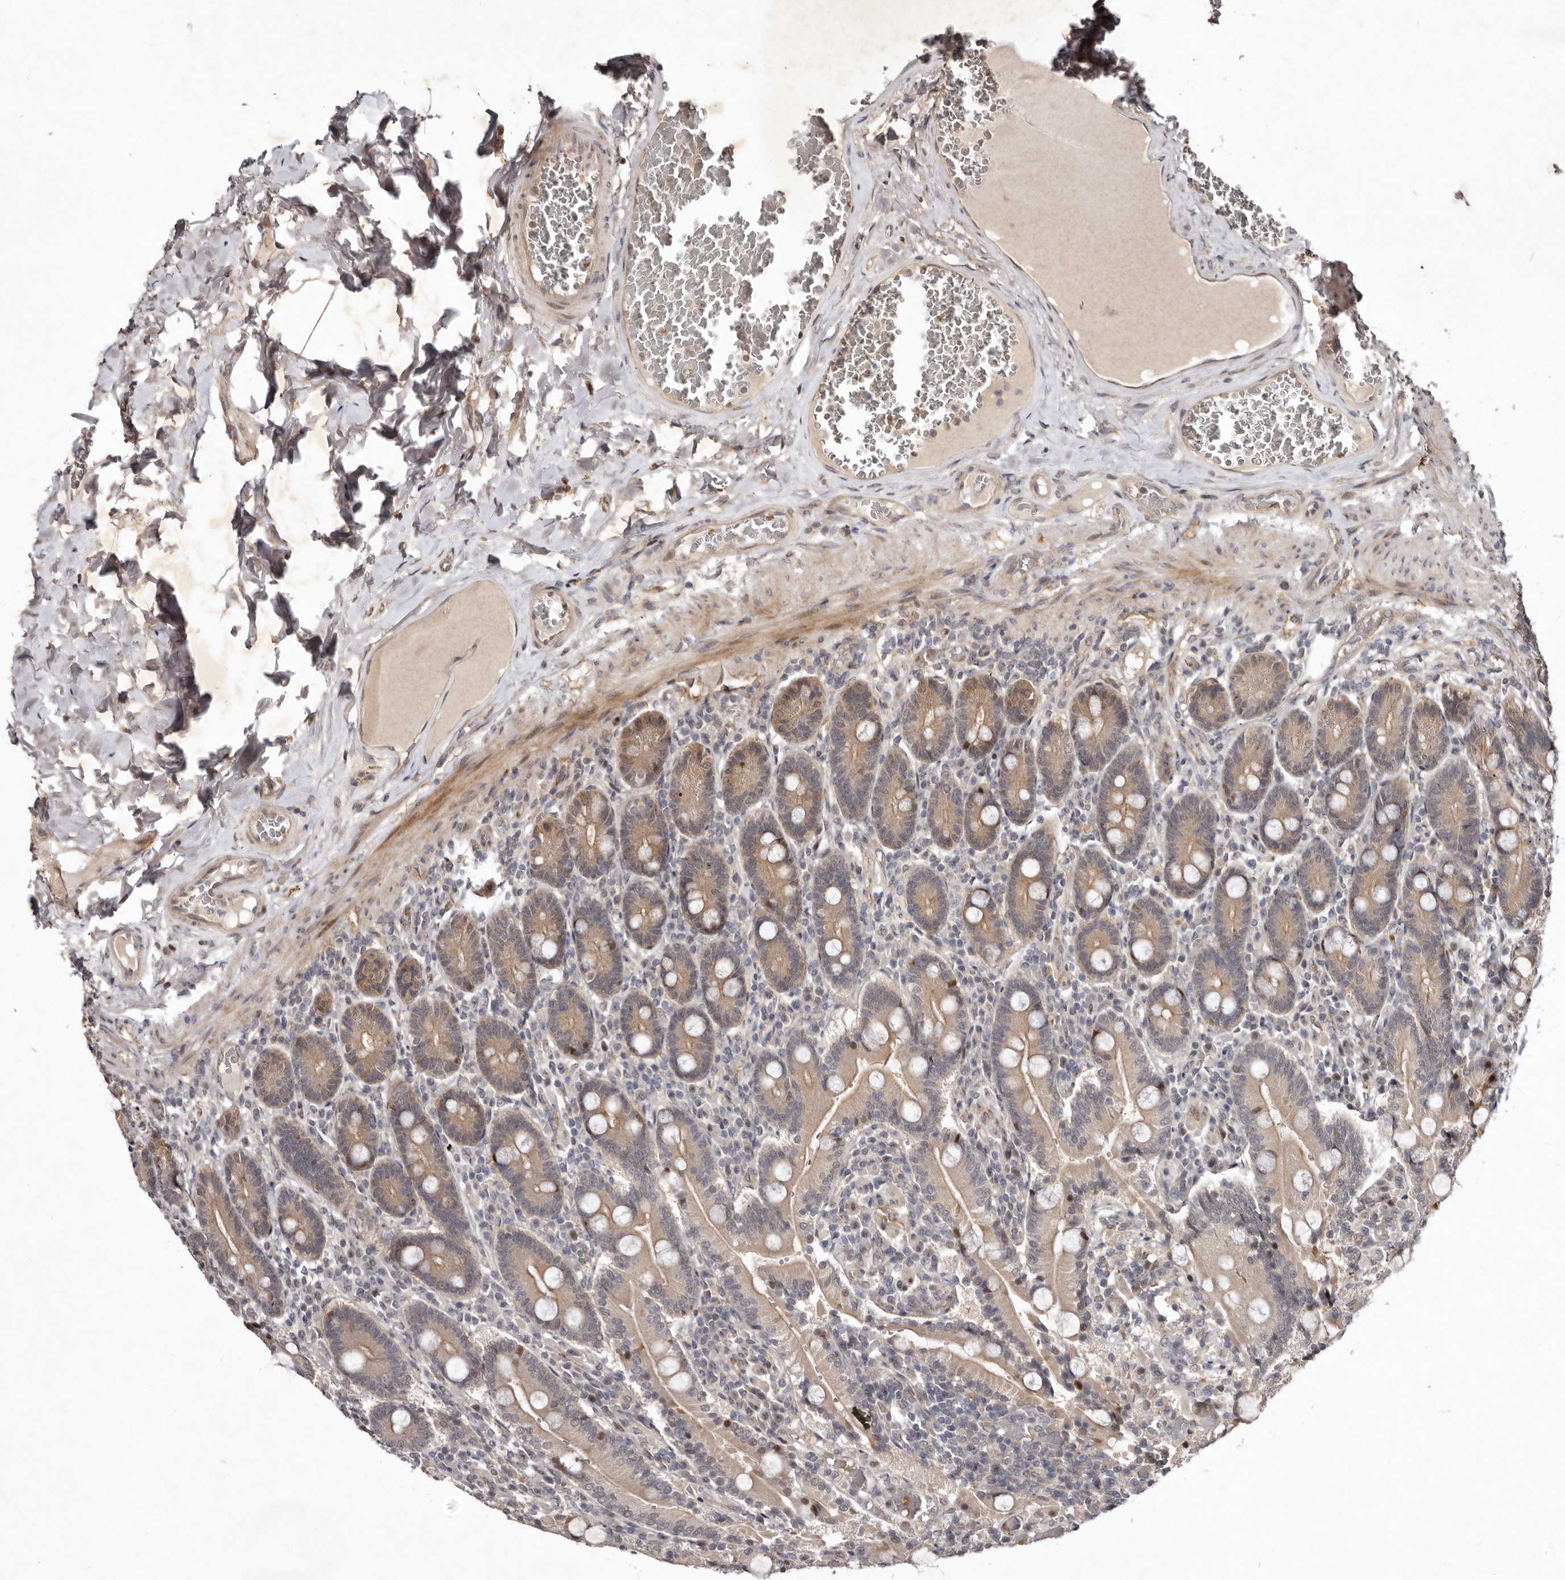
{"staining": {"intensity": "moderate", "quantity": ">75%", "location": "cytoplasmic/membranous,nuclear"}, "tissue": "duodenum", "cell_type": "Glandular cells", "image_type": "normal", "snomed": [{"axis": "morphology", "description": "Normal tissue, NOS"}, {"axis": "topography", "description": "Duodenum"}], "caption": "Immunohistochemical staining of normal human duodenum exhibits moderate cytoplasmic/membranous,nuclear protein staining in approximately >75% of glandular cells.", "gene": "ABL1", "patient": {"sex": "female", "age": 62}}